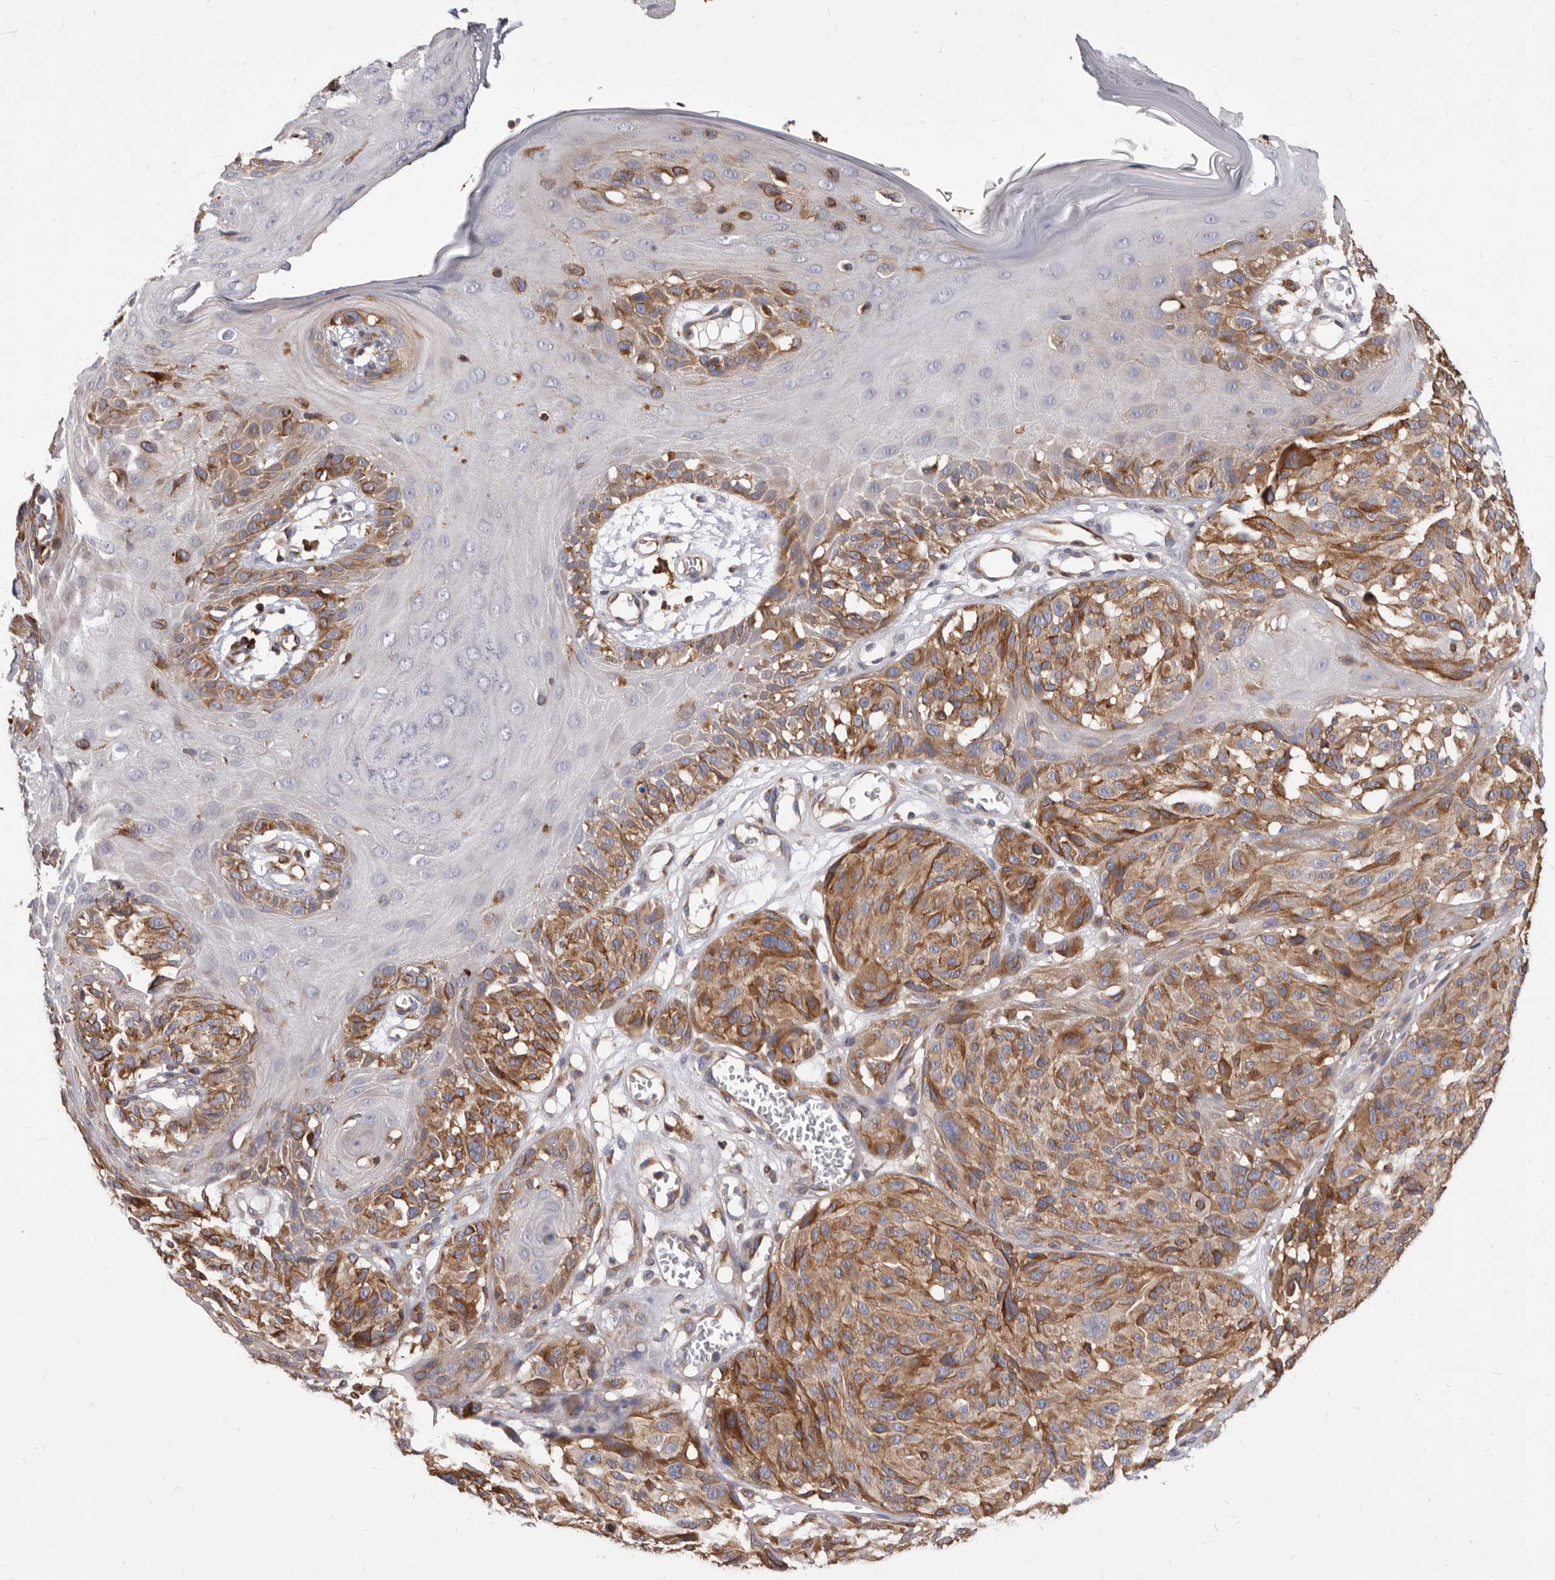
{"staining": {"intensity": "moderate", "quantity": ">75%", "location": "cytoplasmic/membranous"}, "tissue": "melanoma", "cell_type": "Tumor cells", "image_type": "cancer", "snomed": [{"axis": "morphology", "description": "Malignant melanoma, NOS"}, {"axis": "topography", "description": "Skin"}], "caption": "The immunohistochemical stain highlights moderate cytoplasmic/membranous staining in tumor cells of malignant melanoma tissue. The protein is shown in brown color, while the nuclei are stained blue.", "gene": "NIBAN1", "patient": {"sex": "male", "age": 83}}